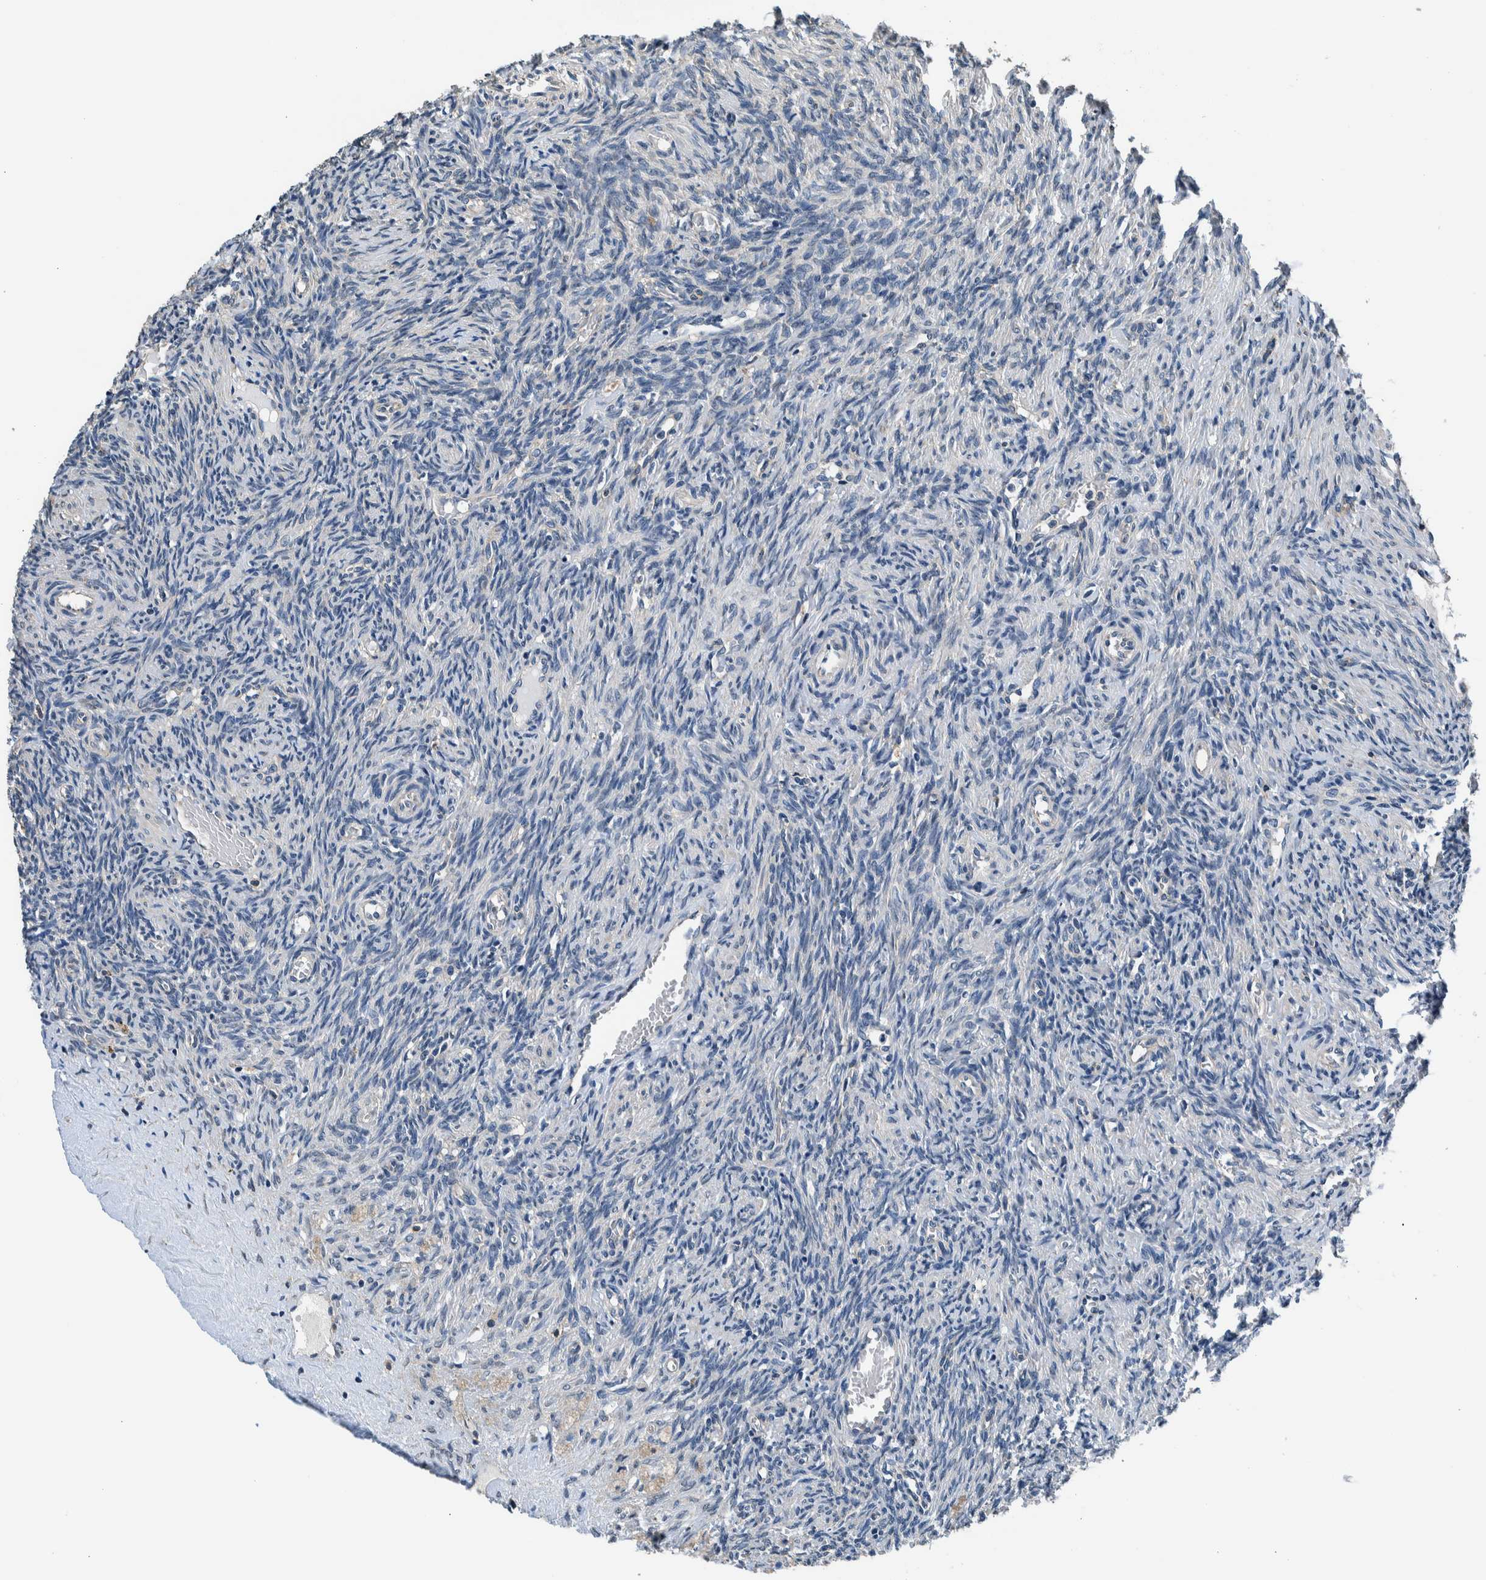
{"staining": {"intensity": "negative", "quantity": "none", "location": "none"}, "tissue": "ovary", "cell_type": "Ovarian stroma cells", "image_type": "normal", "snomed": [{"axis": "morphology", "description": "Normal tissue, NOS"}, {"axis": "topography", "description": "Ovary"}], "caption": "Ovarian stroma cells show no significant protein staining in normal ovary. (Stains: DAB (3,3'-diaminobenzidine) immunohistochemistry (IHC) with hematoxylin counter stain, Microscopy: brightfield microscopy at high magnification).", "gene": "NIBAN2", "patient": {"sex": "female", "age": 41}}